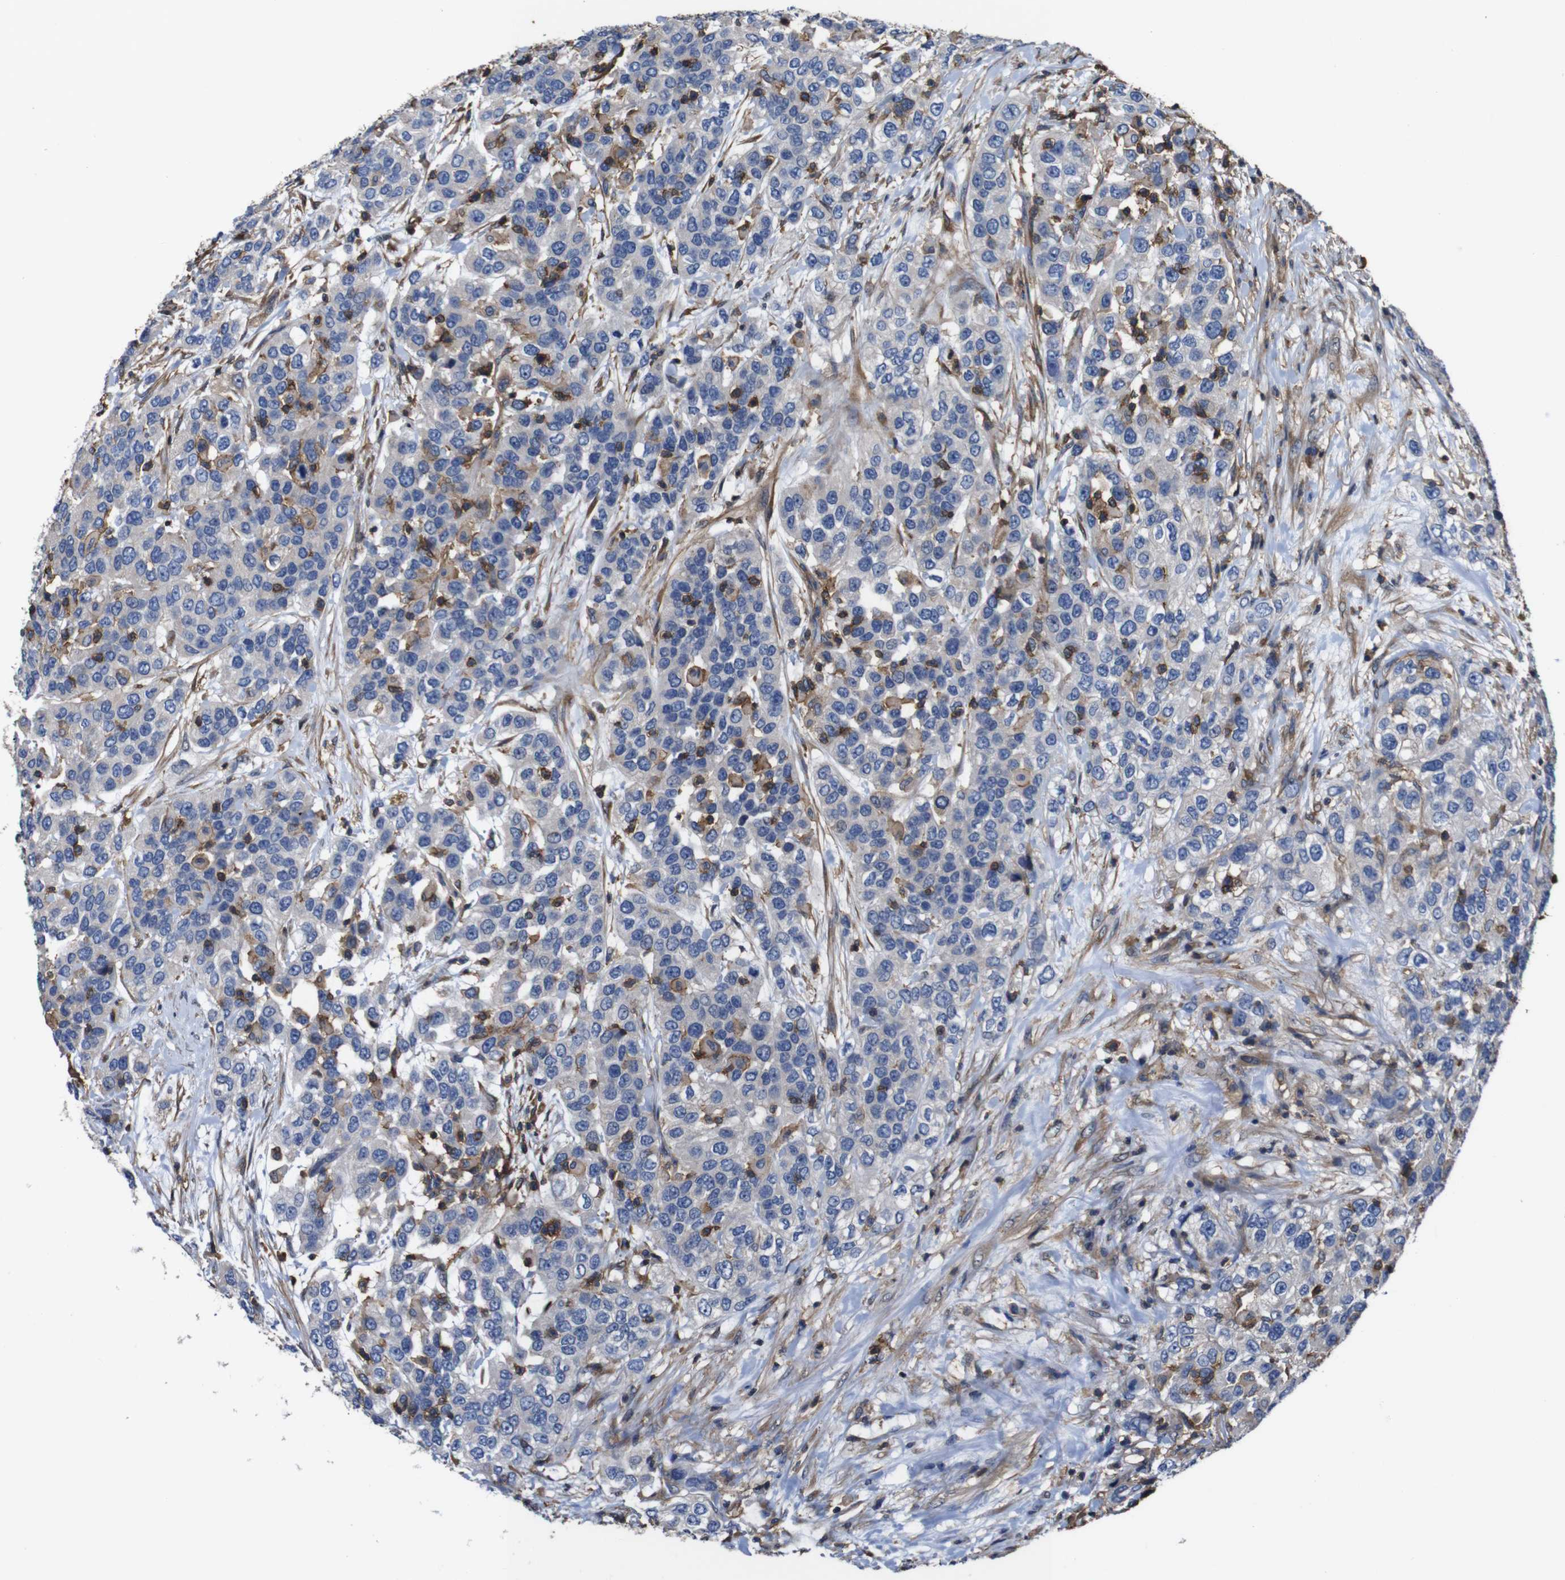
{"staining": {"intensity": "negative", "quantity": "none", "location": "none"}, "tissue": "urothelial cancer", "cell_type": "Tumor cells", "image_type": "cancer", "snomed": [{"axis": "morphology", "description": "Urothelial carcinoma, High grade"}, {"axis": "topography", "description": "Urinary bladder"}], "caption": "Urothelial carcinoma (high-grade) was stained to show a protein in brown. There is no significant staining in tumor cells.", "gene": "PI4KA", "patient": {"sex": "female", "age": 80}}